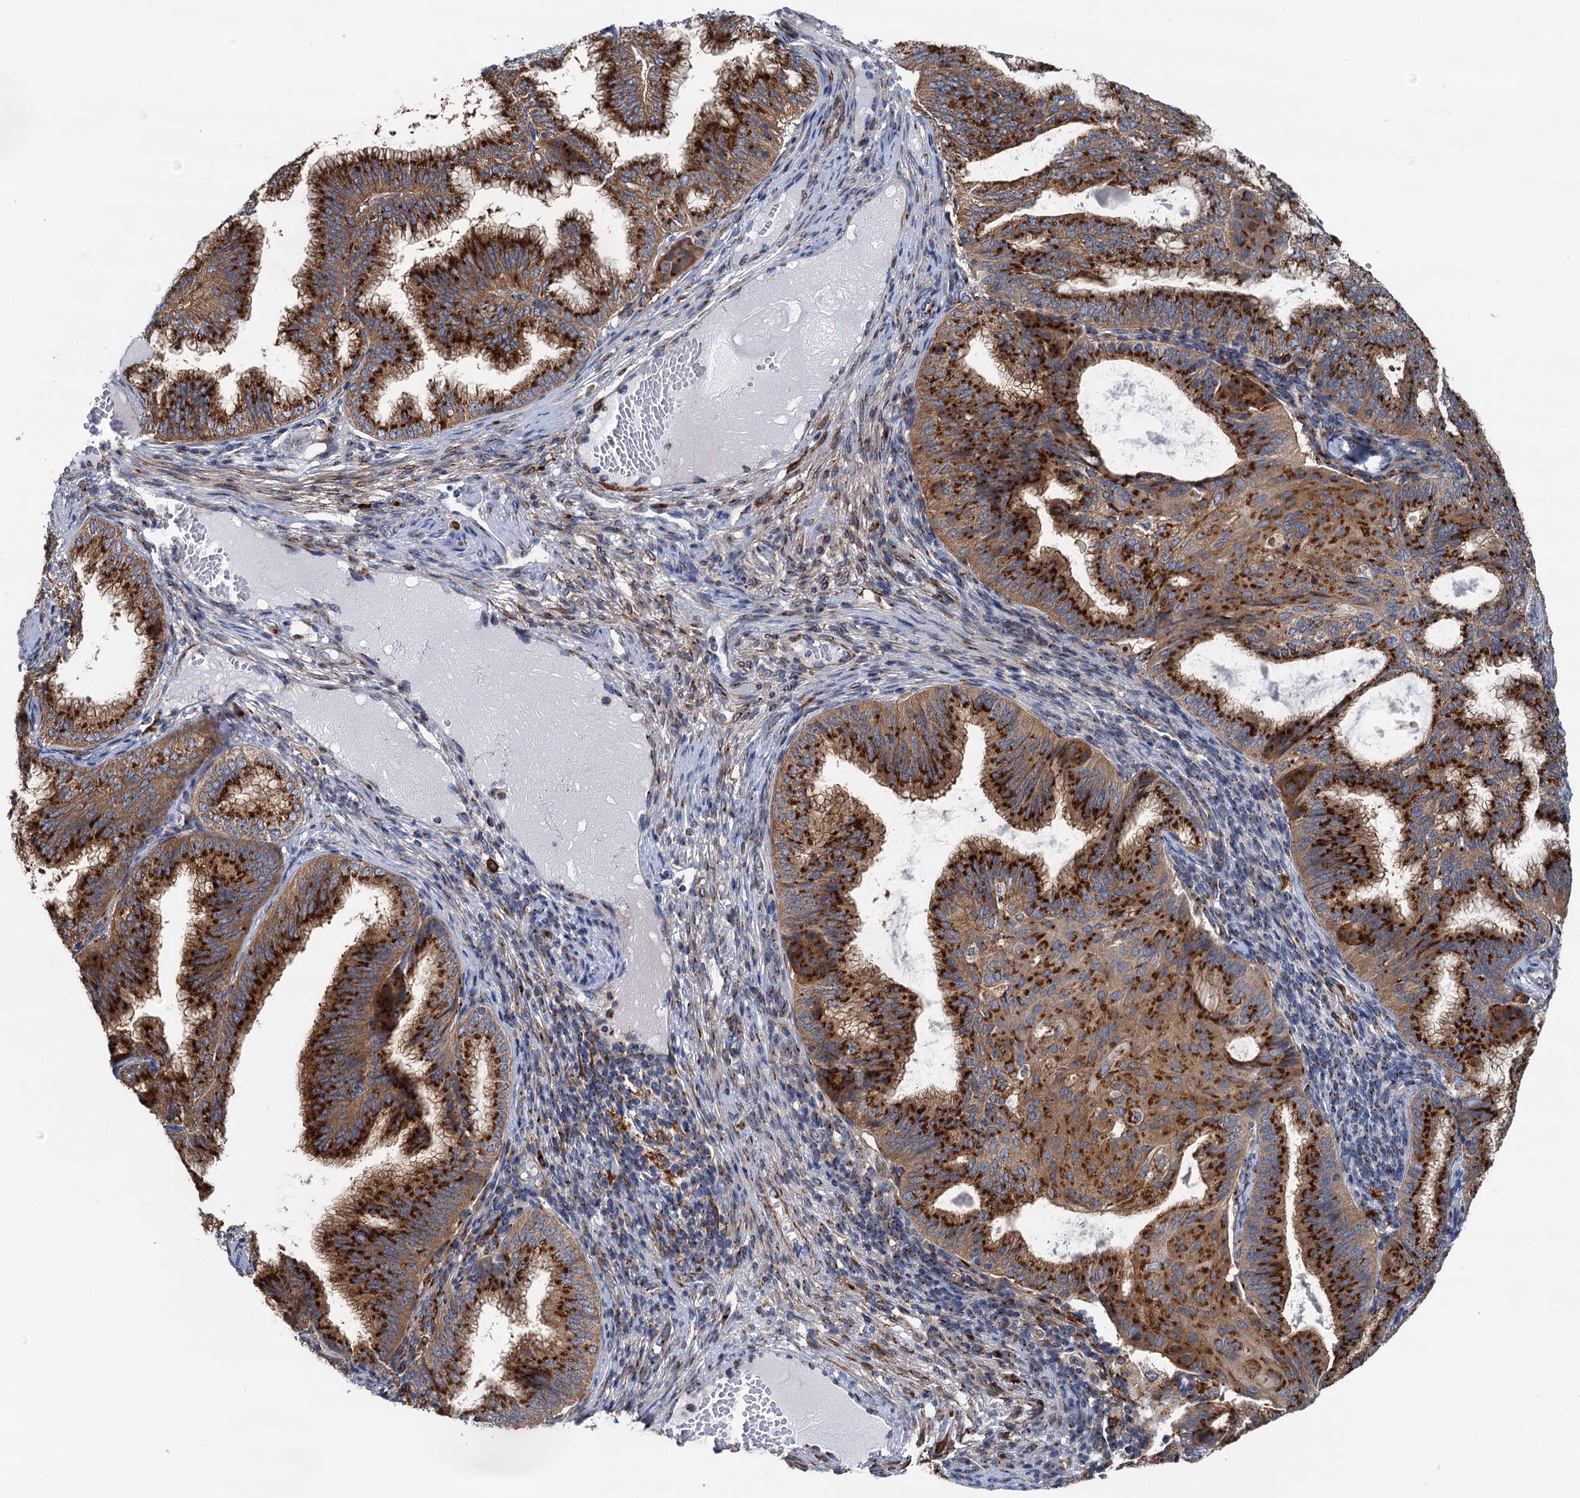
{"staining": {"intensity": "strong", "quantity": ">75%", "location": "cytoplasmic/membranous"}, "tissue": "endometrial cancer", "cell_type": "Tumor cells", "image_type": "cancer", "snomed": [{"axis": "morphology", "description": "Adenocarcinoma, NOS"}, {"axis": "topography", "description": "Endometrium"}], "caption": "This is an image of IHC staining of endometrial adenocarcinoma, which shows strong expression in the cytoplasmic/membranous of tumor cells.", "gene": "BET1L", "patient": {"sex": "female", "age": 49}}